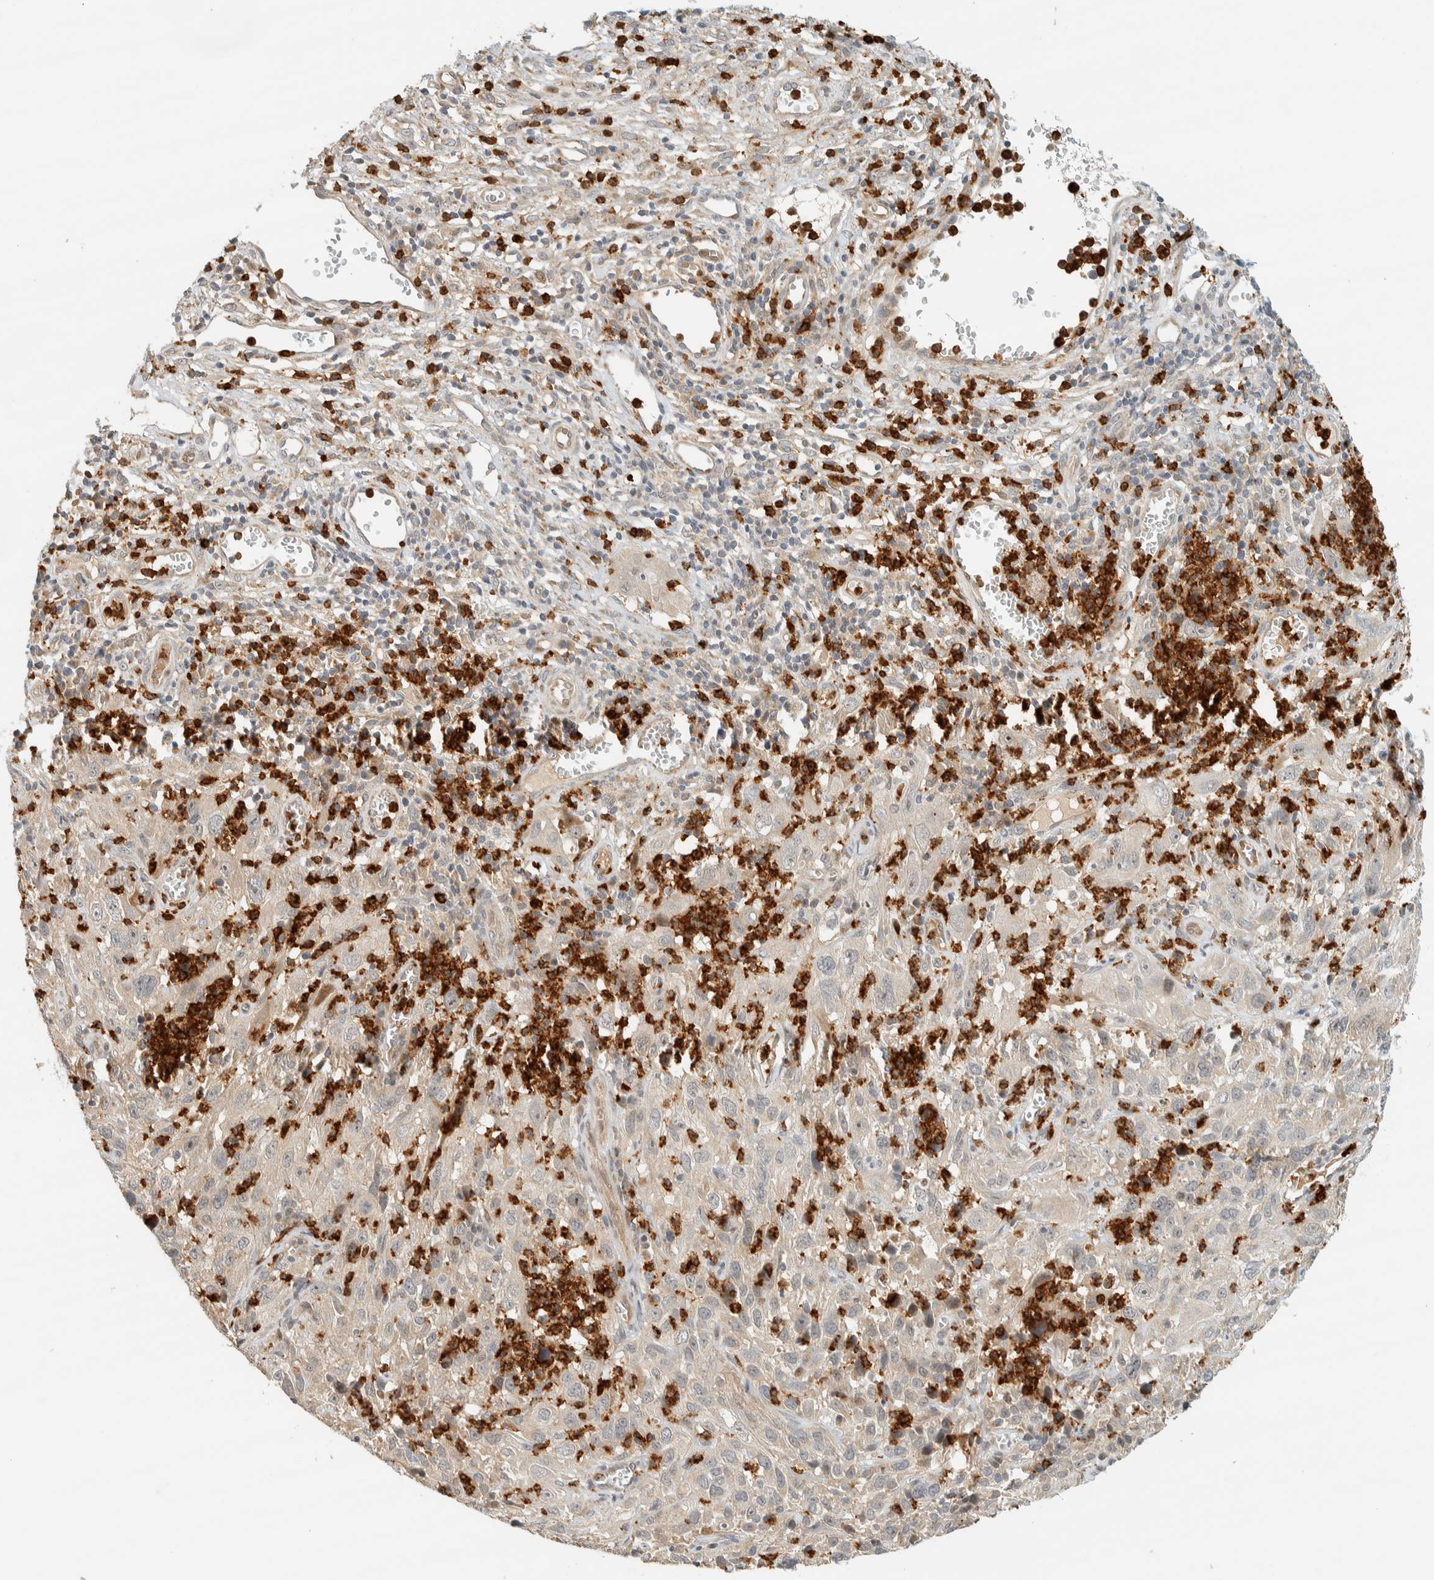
{"staining": {"intensity": "negative", "quantity": "none", "location": "none"}, "tissue": "cervical cancer", "cell_type": "Tumor cells", "image_type": "cancer", "snomed": [{"axis": "morphology", "description": "Squamous cell carcinoma, NOS"}, {"axis": "topography", "description": "Cervix"}], "caption": "High power microscopy micrograph of an immunohistochemistry image of cervical cancer (squamous cell carcinoma), revealing no significant staining in tumor cells. Brightfield microscopy of immunohistochemistry stained with DAB (brown) and hematoxylin (blue), captured at high magnification.", "gene": "CCDC171", "patient": {"sex": "female", "age": 32}}